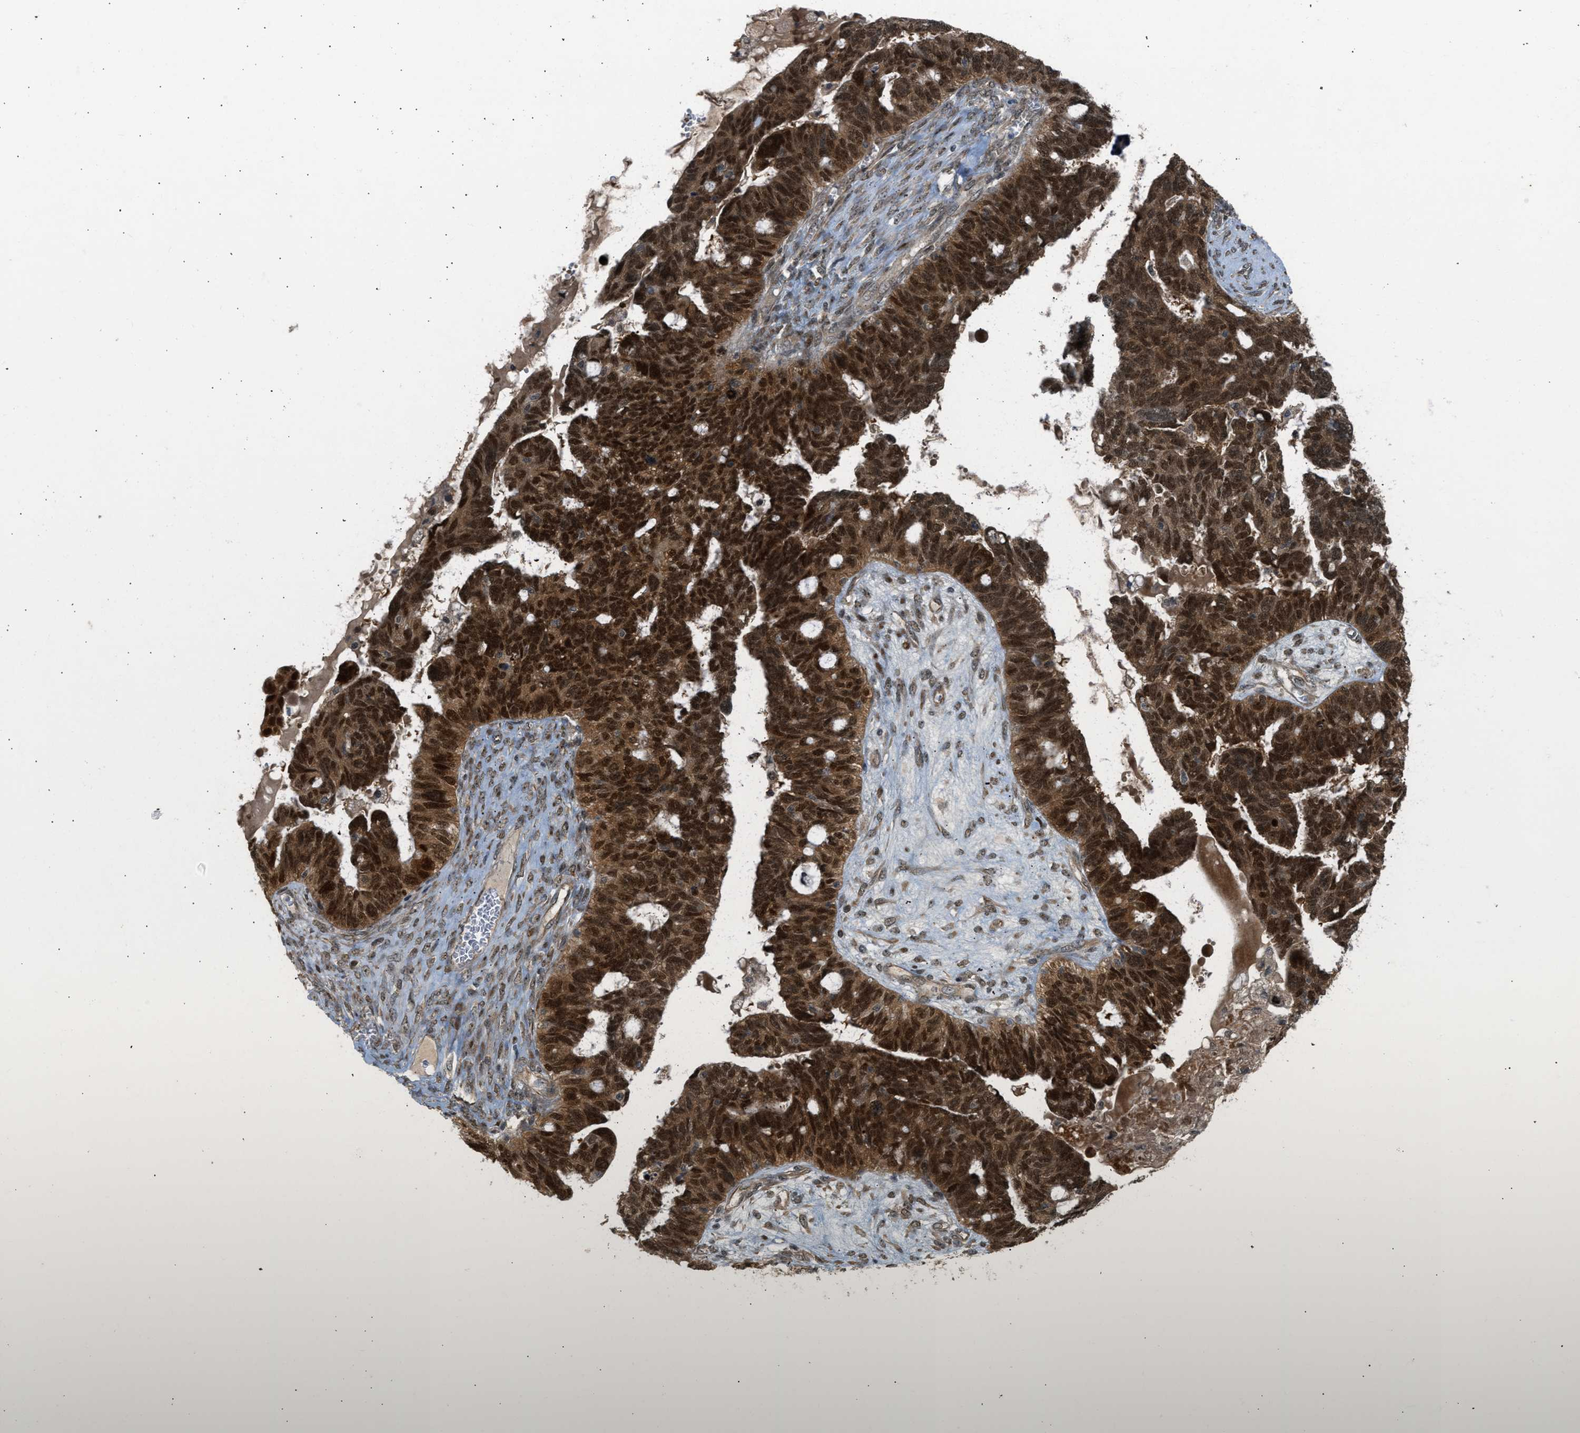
{"staining": {"intensity": "strong", "quantity": ">75%", "location": "cytoplasmic/membranous,nuclear"}, "tissue": "ovarian cancer", "cell_type": "Tumor cells", "image_type": "cancer", "snomed": [{"axis": "morphology", "description": "Cystadenocarcinoma, serous, NOS"}, {"axis": "topography", "description": "Ovary"}], "caption": "Immunohistochemical staining of ovarian serous cystadenocarcinoma reveals high levels of strong cytoplasmic/membranous and nuclear expression in approximately >75% of tumor cells. (Brightfield microscopy of DAB IHC at high magnification).", "gene": "BAG1", "patient": {"sex": "female", "age": 79}}